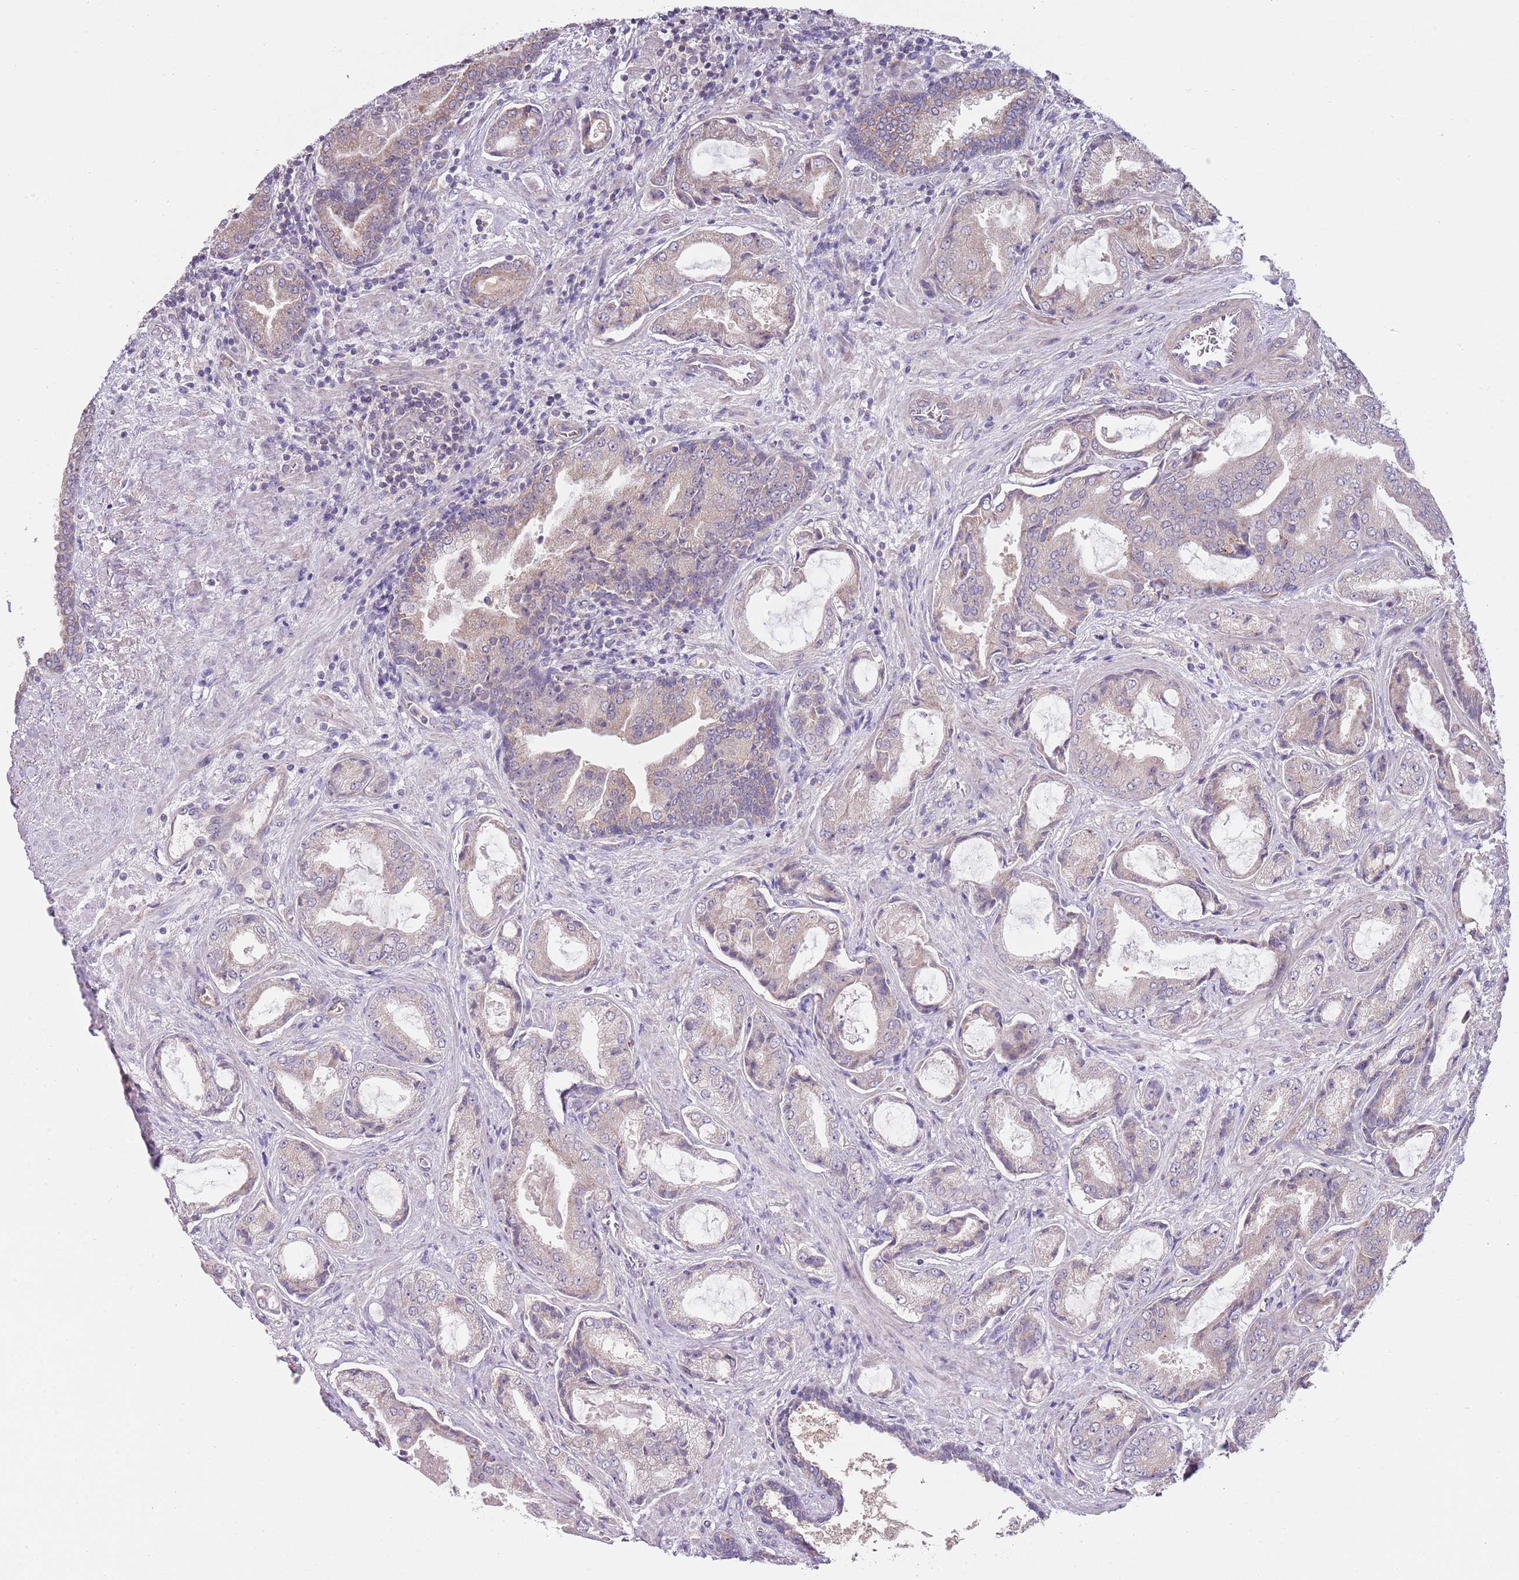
{"staining": {"intensity": "negative", "quantity": "none", "location": "none"}, "tissue": "prostate cancer", "cell_type": "Tumor cells", "image_type": "cancer", "snomed": [{"axis": "morphology", "description": "Adenocarcinoma, High grade"}, {"axis": "topography", "description": "Prostate"}], "caption": "There is no significant expression in tumor cells of prostate cancer (adenocarcinoma (high-grade)). Nuclei are stained in blue.", "gene": "SKOR2", "patient": {"sex": "male", "age": 68}}